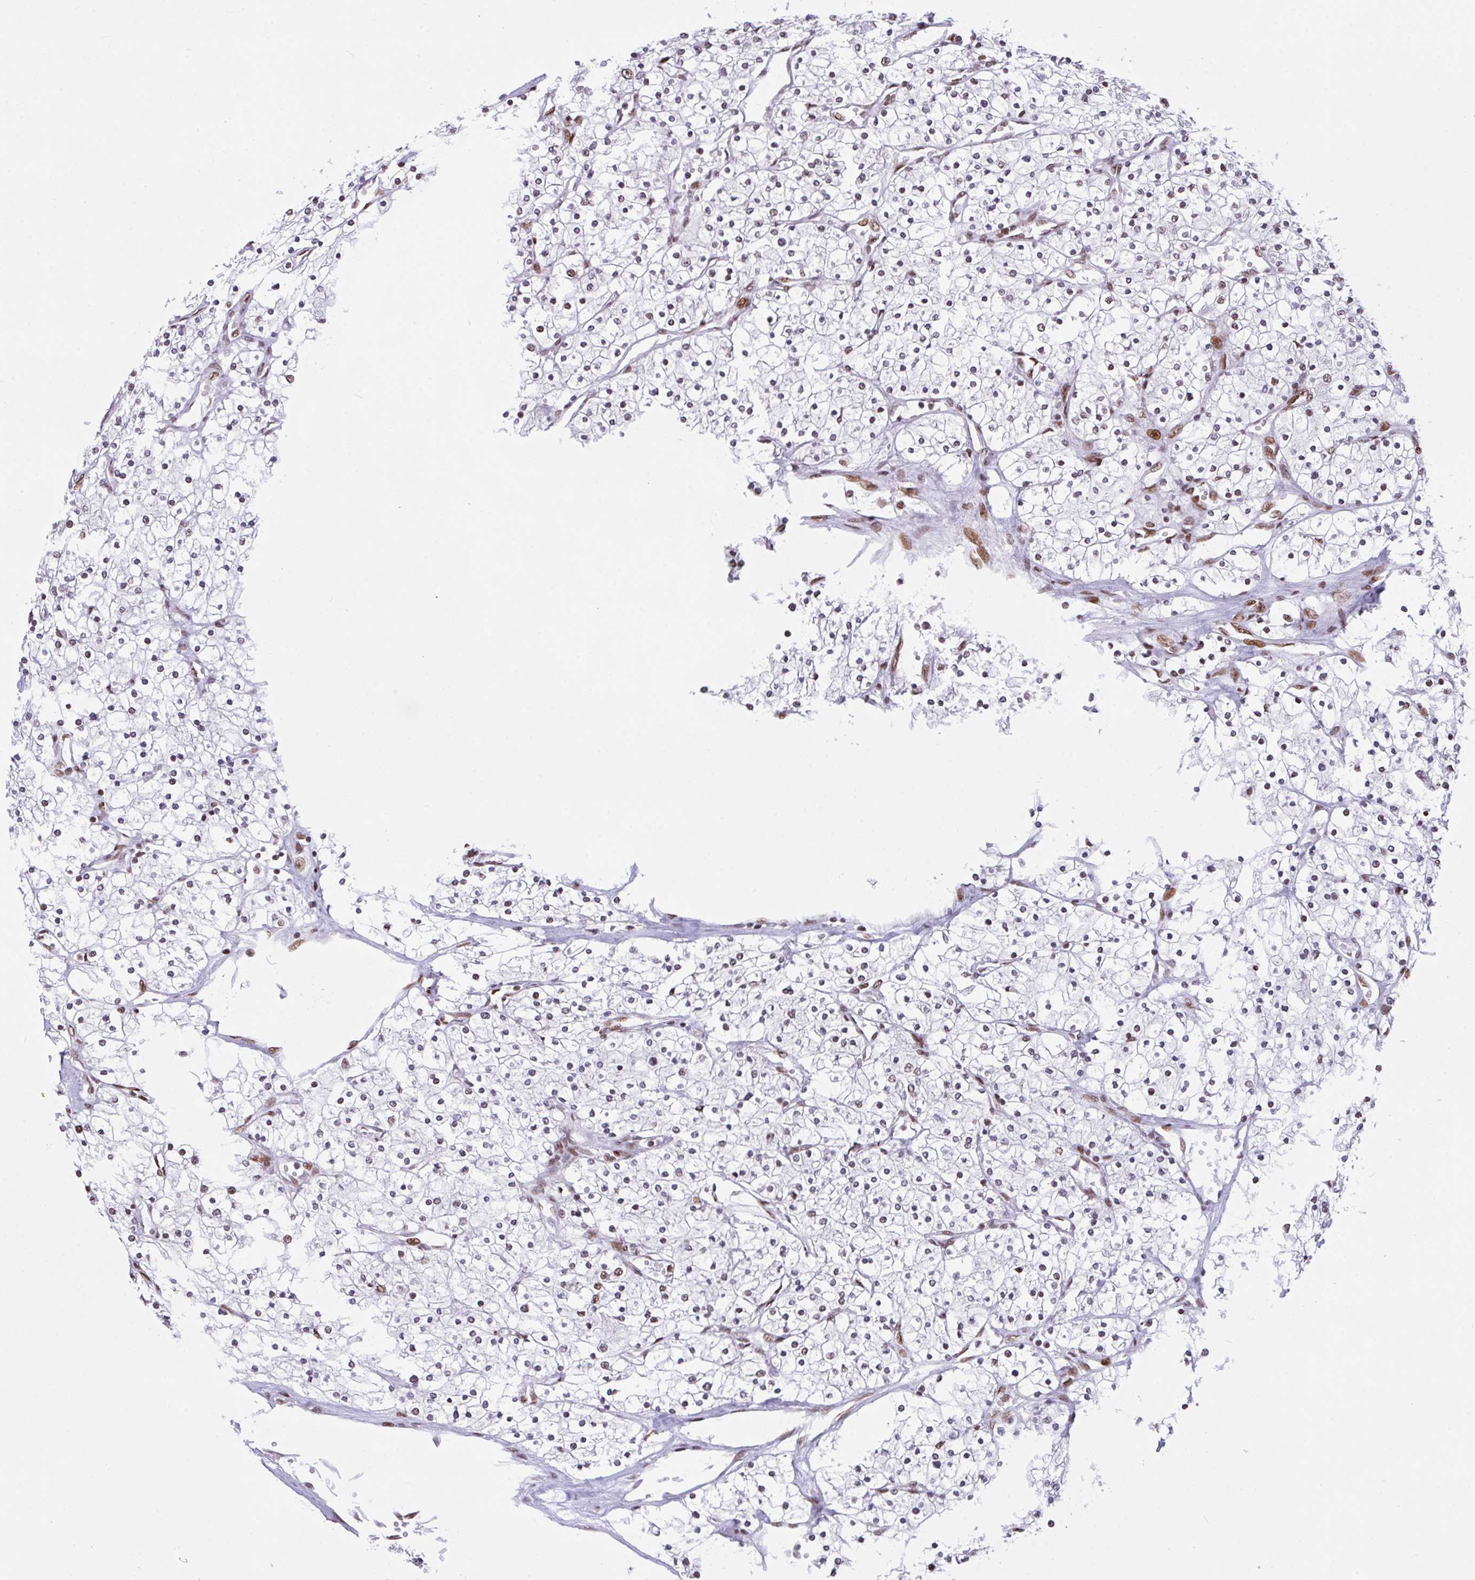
{"staining": {"intensity": "moderate", "quantity": "<25%", "location": "nuclear"}, "tissue": "renal cancer", "cell_type": "Tumor cells", "image_type": "cancer", "snomed": [{"axis": "morphology", "description": "Adenocarcinoma, NOS"}, {"axis": "topography", "description": "Kidney"}], "caption": "Immunohistochemistry (IHC) staining of renal cancer, which shows low levels of moderate nuclear positivity in about <25% of tumor cells indicating moderate nuclear protein expression. The staining was performed using DAB (3,3'-diaminobenzidine) (brown) for protein detection and nuclei were counterstained in hematoxylin (blue).", "gene": "CLP1", "patient": {"sex": "male", "age": 80}}